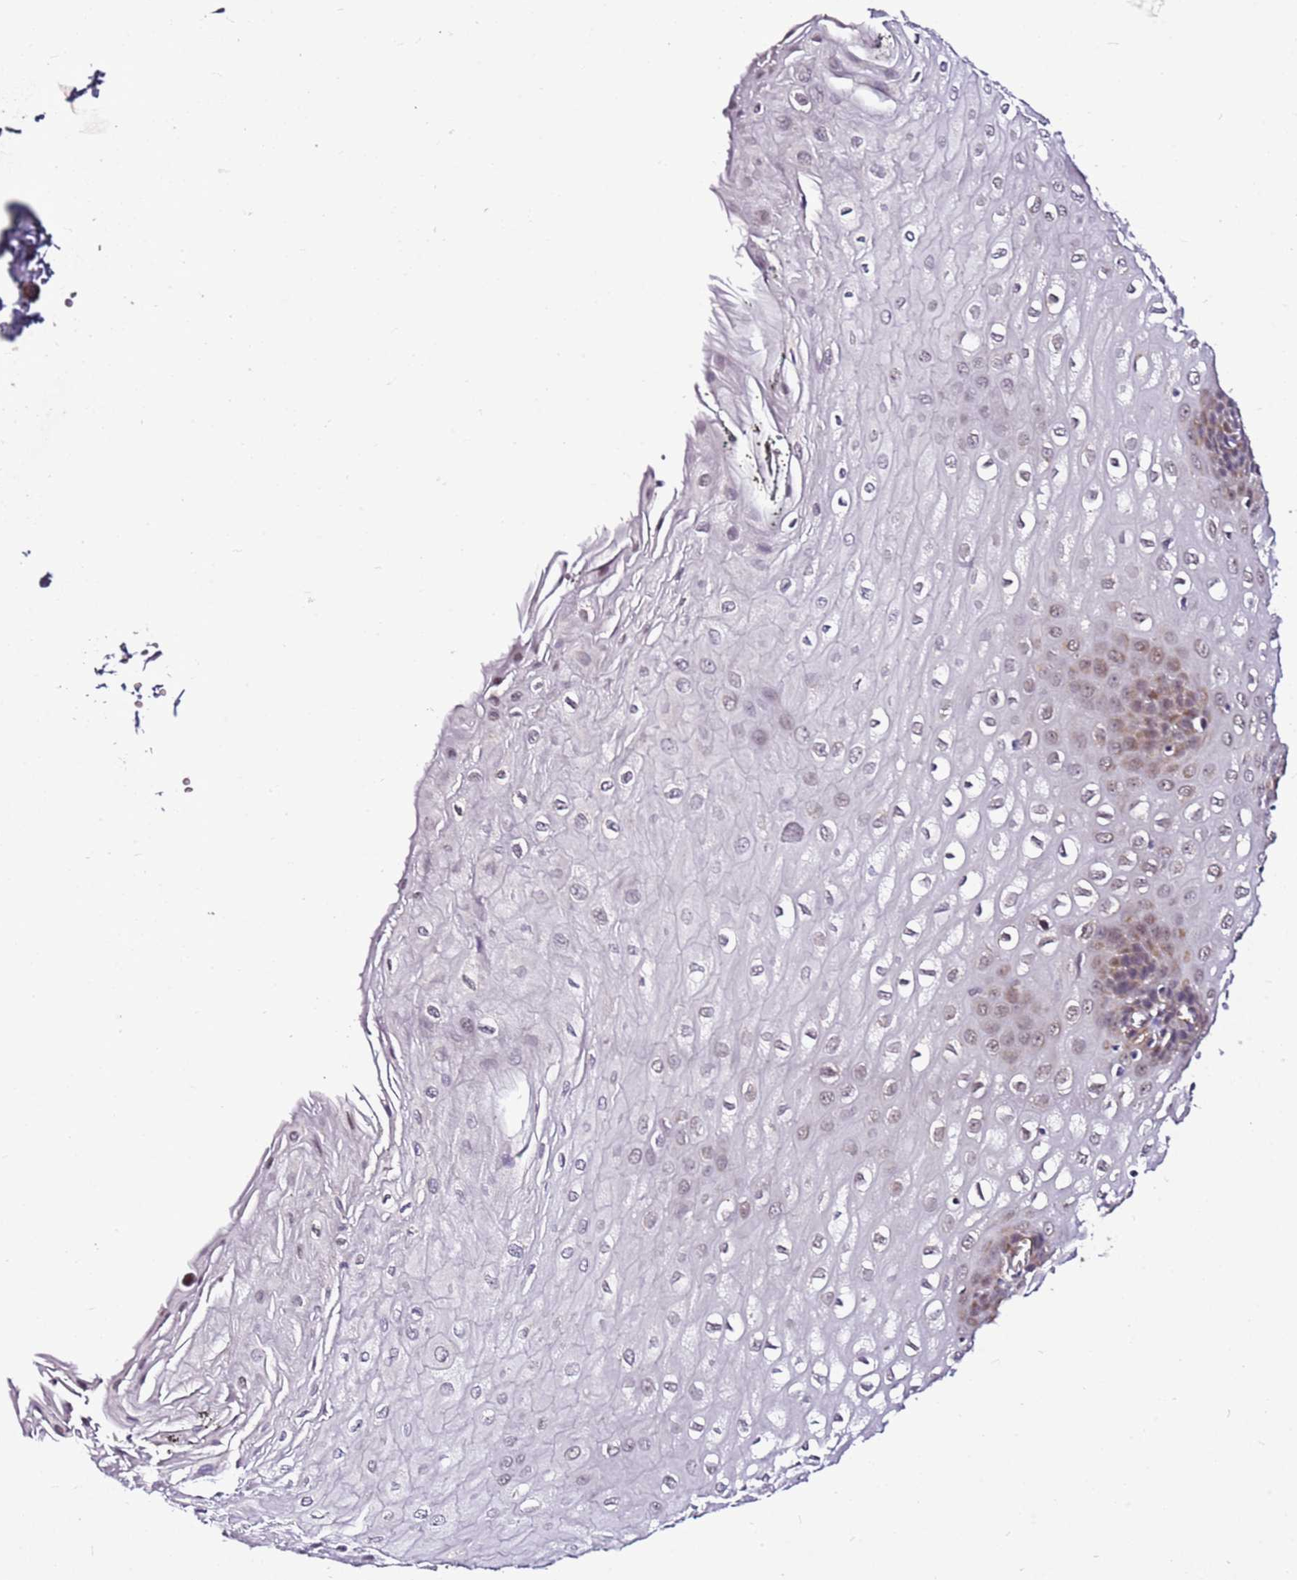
{"staining": {"intensity": "weak", "quantity": "25%-75%", "location": "cytoplasmic/membranous,nuclear"}, "tissue": "esophagus", "cell_type": "Squamous epithelial cells", "image_type": "normal", "snomed": [{"axis": "morphology", "description": "Normal tissue, NOS"}, {"axis": "topography", "description": "Esophagus"}], "caption": "Immunohistochemistry (IHC) photomicrograph of benign esophagus: human esophagus stained using immunohistochemistry (IHC) displays low levels of weak protein expression localized specifically in the cytoplasmic/membranous,nuclear of squamous epithelial cells, appearing as a cytoplasmic/membranous,nuclear brown color.", "gene": "SMIM4", "patient": {"sex": "male", "age": 60}}